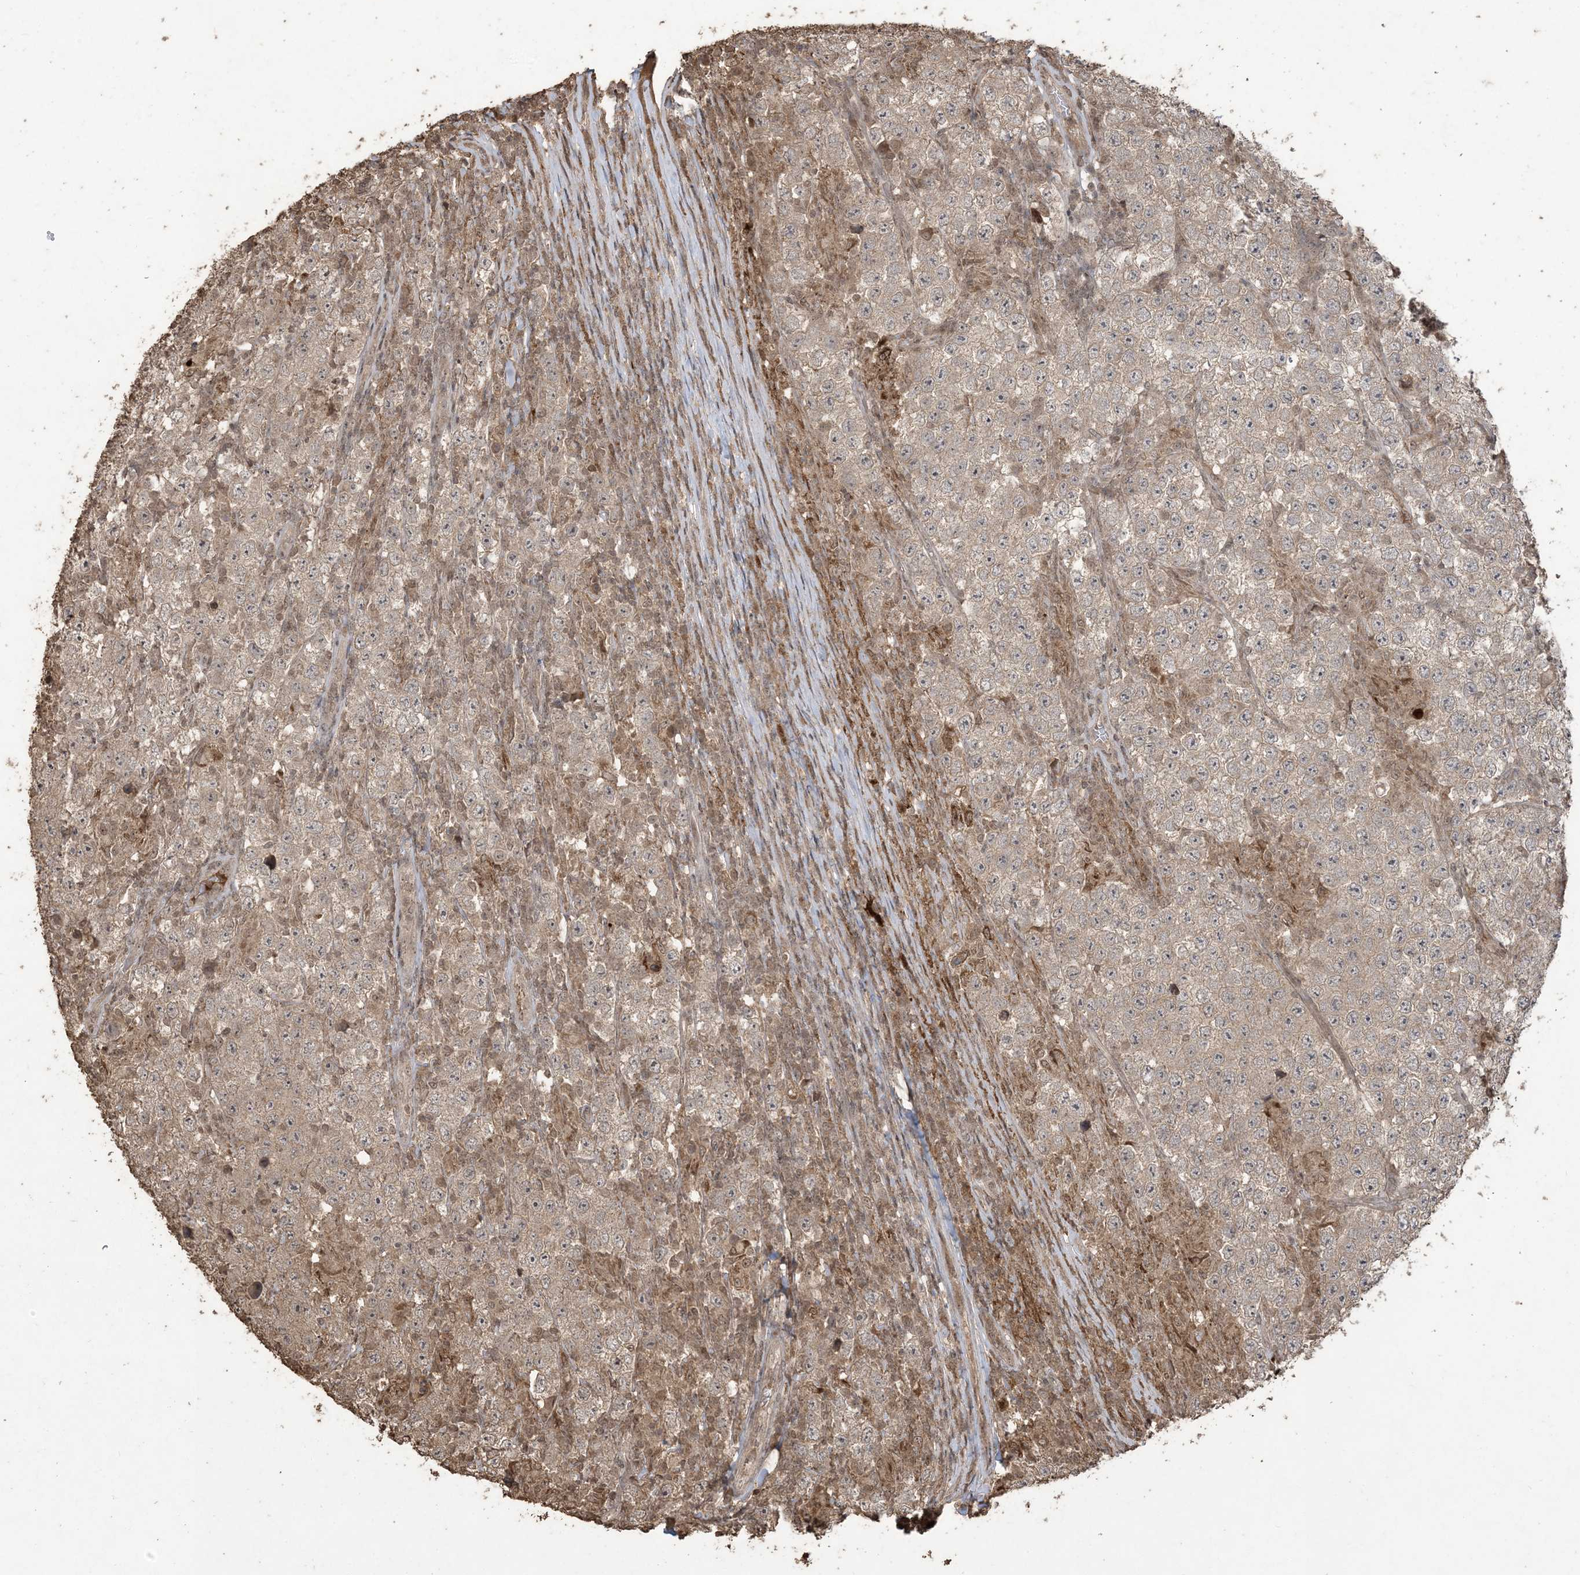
{"staining": {"intensity": "weak", "quantity": ">75%", "location": "cytoplasmic/membranous"}, "tissue": "testis cancer", "cell_type": "Tumor cells", "image_type": "cancer", "snomed": [{"axis": "morphology", "description": "Normal tissue, NOS"}, {"axis": "morphology", "description": "Urothelial carcinoma, High grade"}, {"axis": "morphology", "description": "Seminoma, NOS"}, {"axis": "morphology", "description": "Carcinoma, Embryonal, NOS"}, {"axis": "topography", "description": "Urinary bladder"}, {"axis": "topography", "description": "Testis"}], "caption": "This micrograph reveals immunohistochemistry (IHC) staining of testis cancer, with low weak cytoplasmic/membranous expression in about >75% of tumor cells.", "gene": "EFCAB8", "patient": {"sex": "male", "age": 41}}